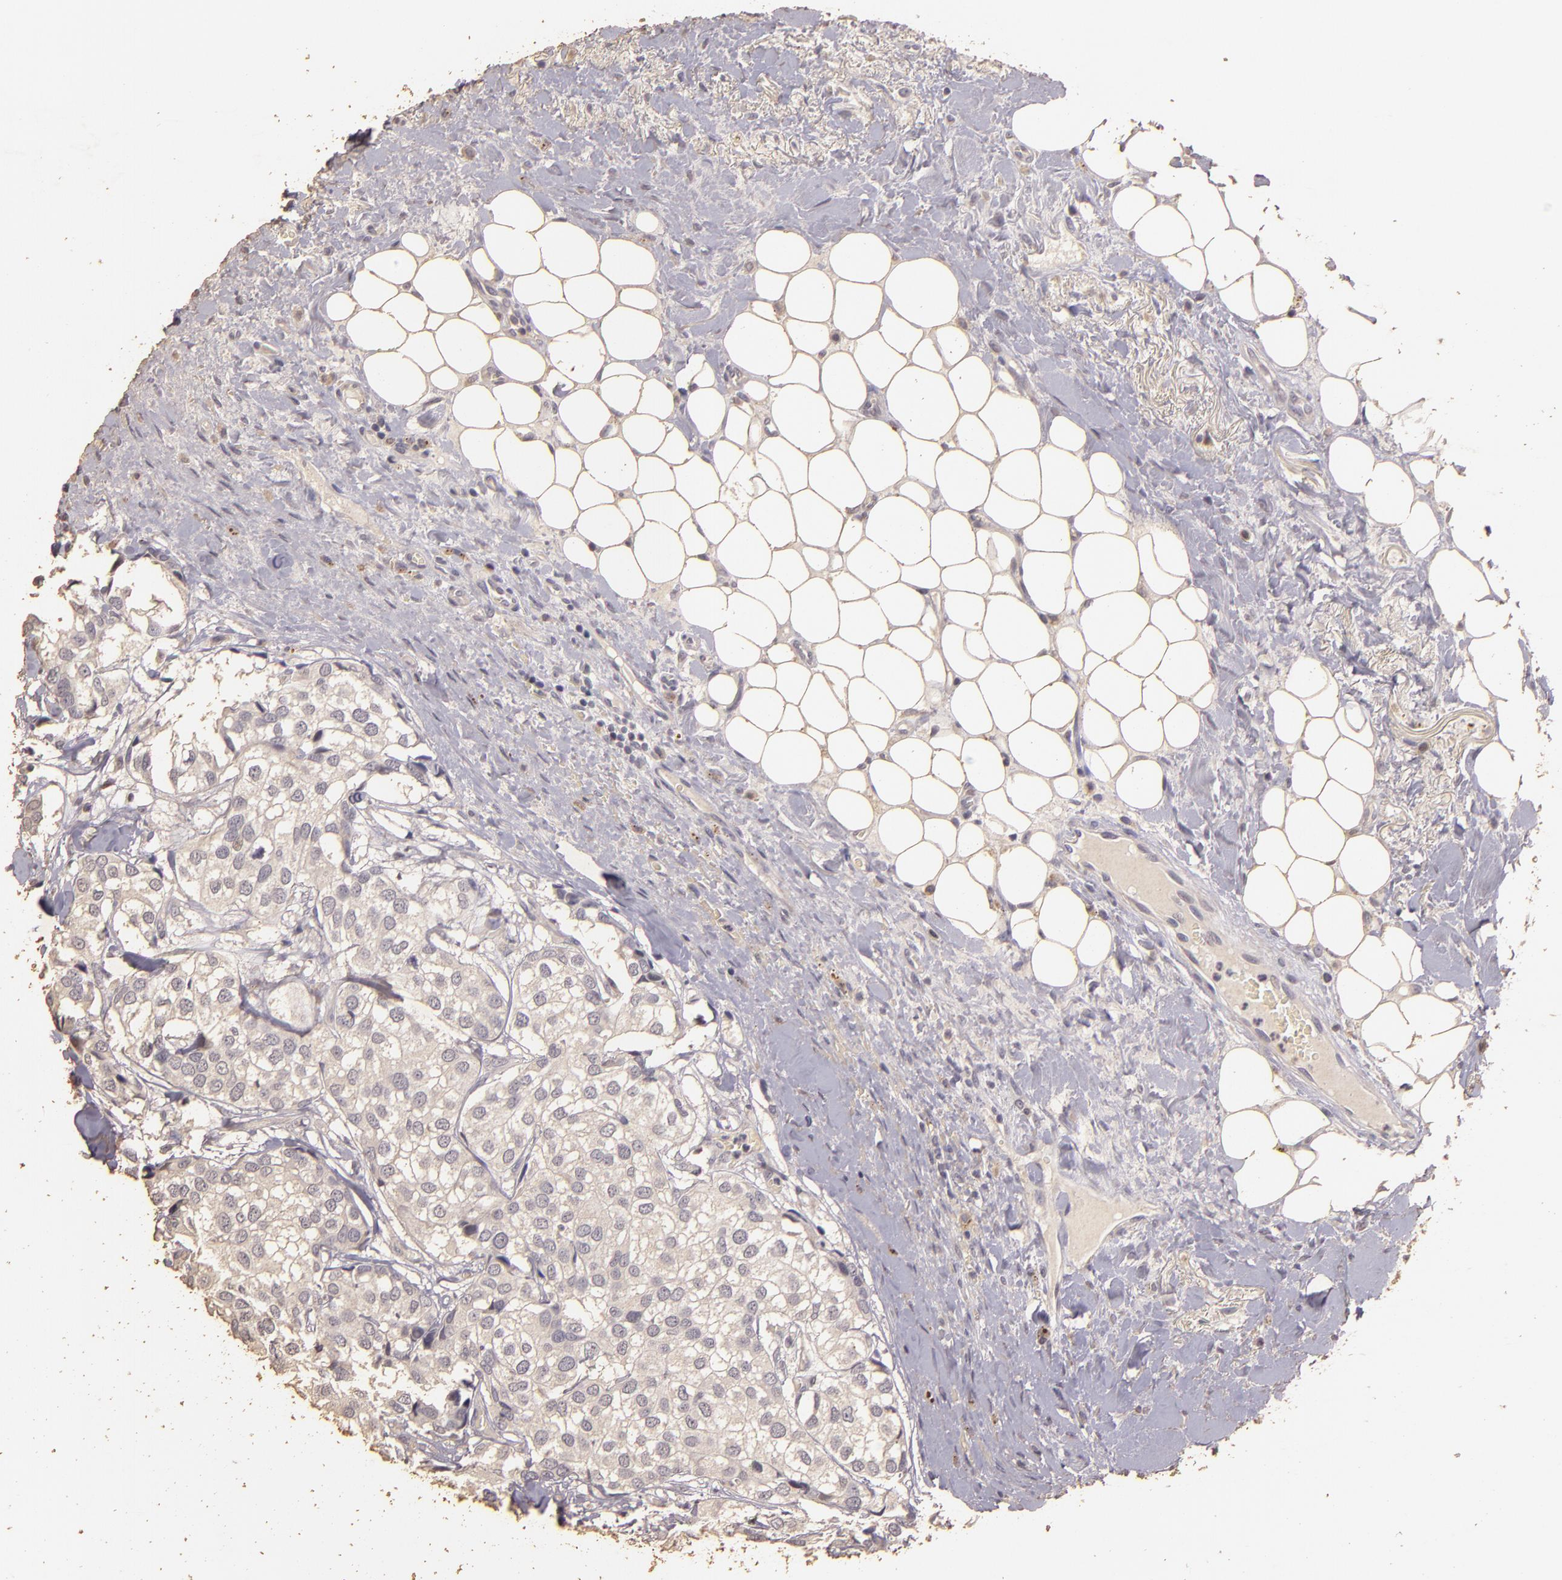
{"staining": {"intensity": "negative", "quantity": "none", "location": "none"}, "tissue": "breast cancer", "cell_type": "Tumor cells", "image_type": "cancer", "snomed": [{"axis": "morphology", "description": "Duct carcinoma"}, {"axis": "topography", "description": "Breast"}], "caption": "Immunohistochemistry (IHC) histopathology image of neoplastic tissue: human breast cancer stained with DAB displays no significant protein expression in tumor cells.", "gene": "BCL2L13", "patient": {"sex": "female", "age": 68}}